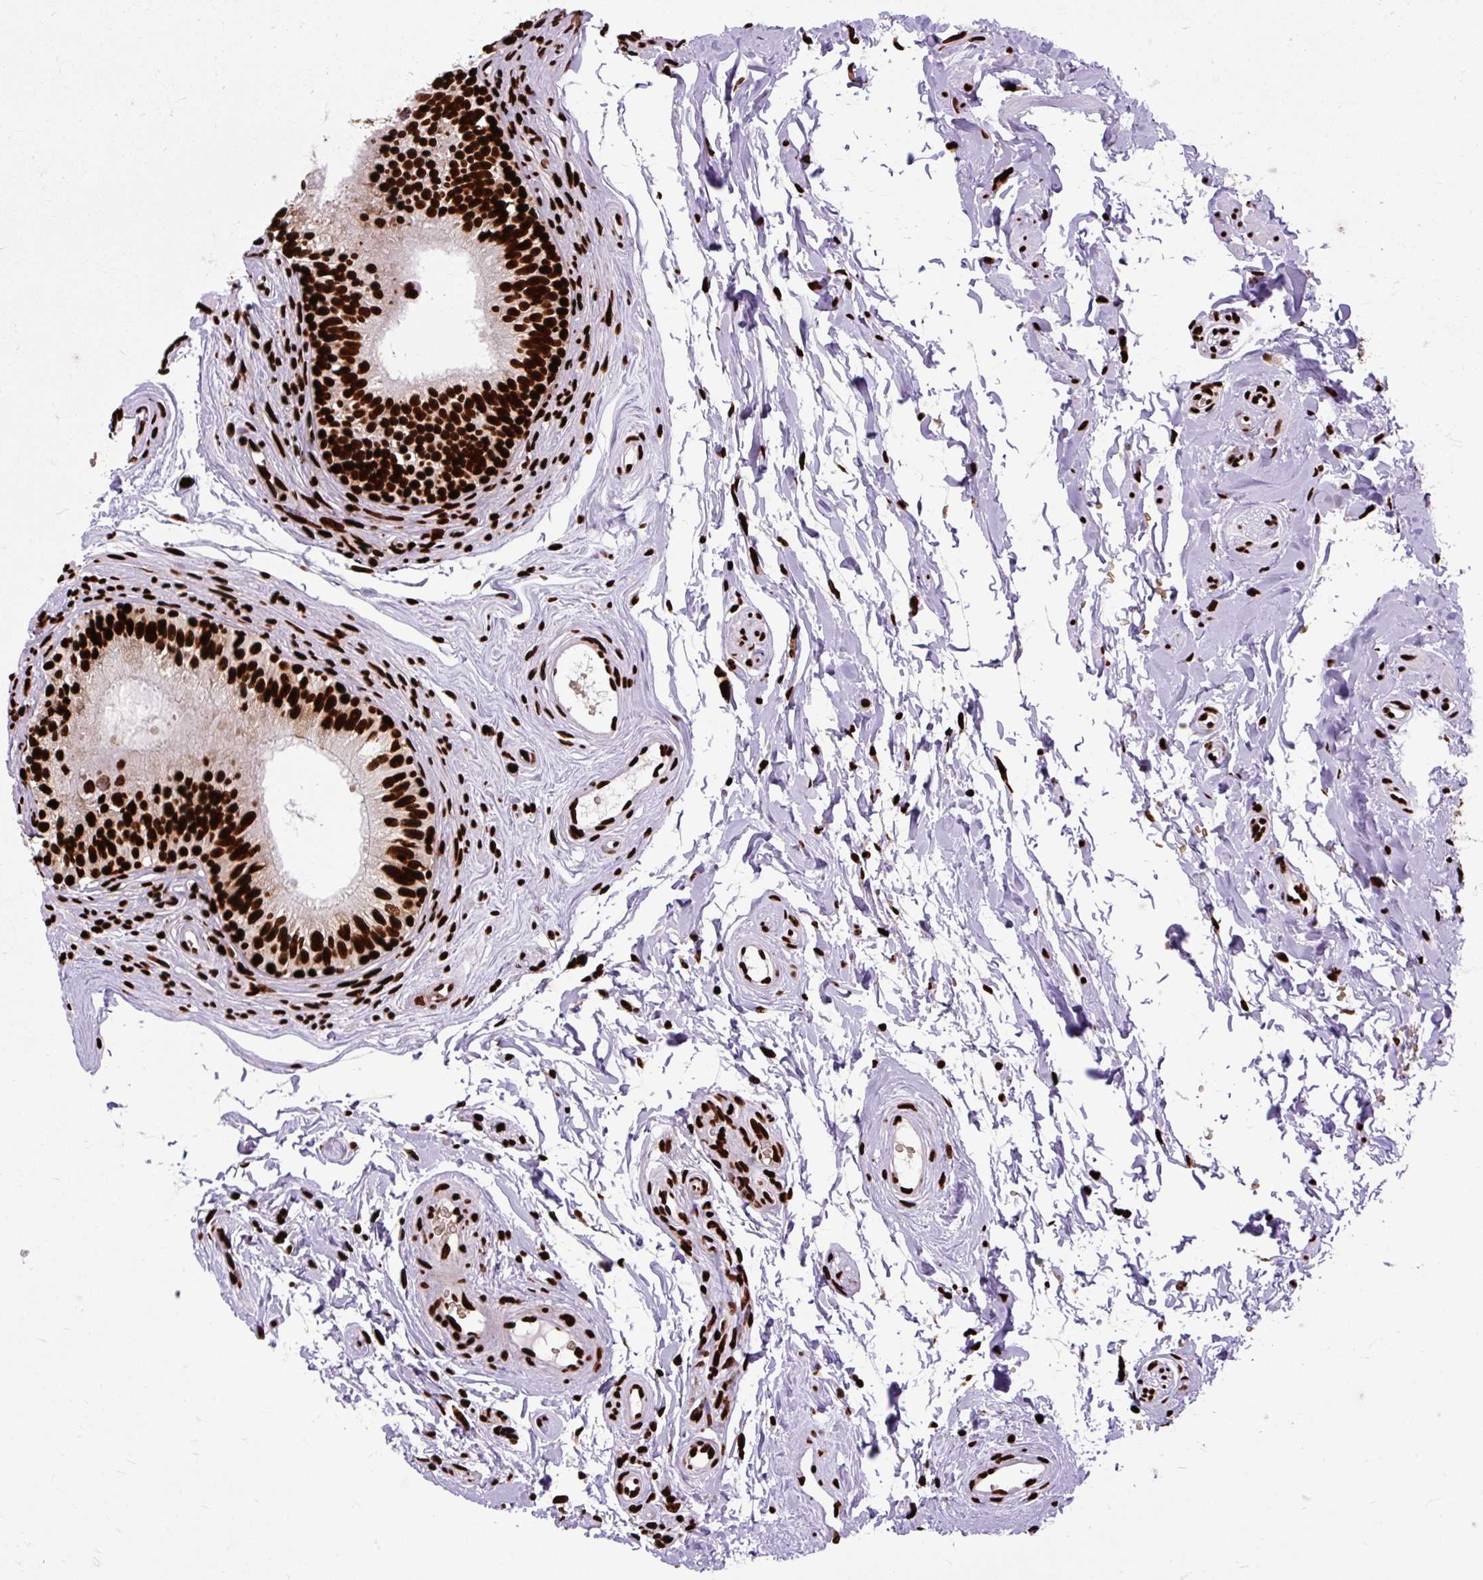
{"staining": {"intensity": "strong", "quantity": ">75%", "location": "nuclear"}, "tissue": "epididymis", "cell_type": "Glandular cells", "image_type": "normal", "snomed": [{"axis": "morphology", "description": "Normal tissue, NOS"}, {"axis": "topography", "description": "Epididymis"}], "caption": "DAB immunohistochemical staining of unremarkable human epididymis demonstrates strong nuclear protein staining in about >75% of glandular cells. Ihc stains the protein of interest in brown and the nuclei are stained blue.", "gene": "FUS", "patient": {"sex": "male", "age": 45}}